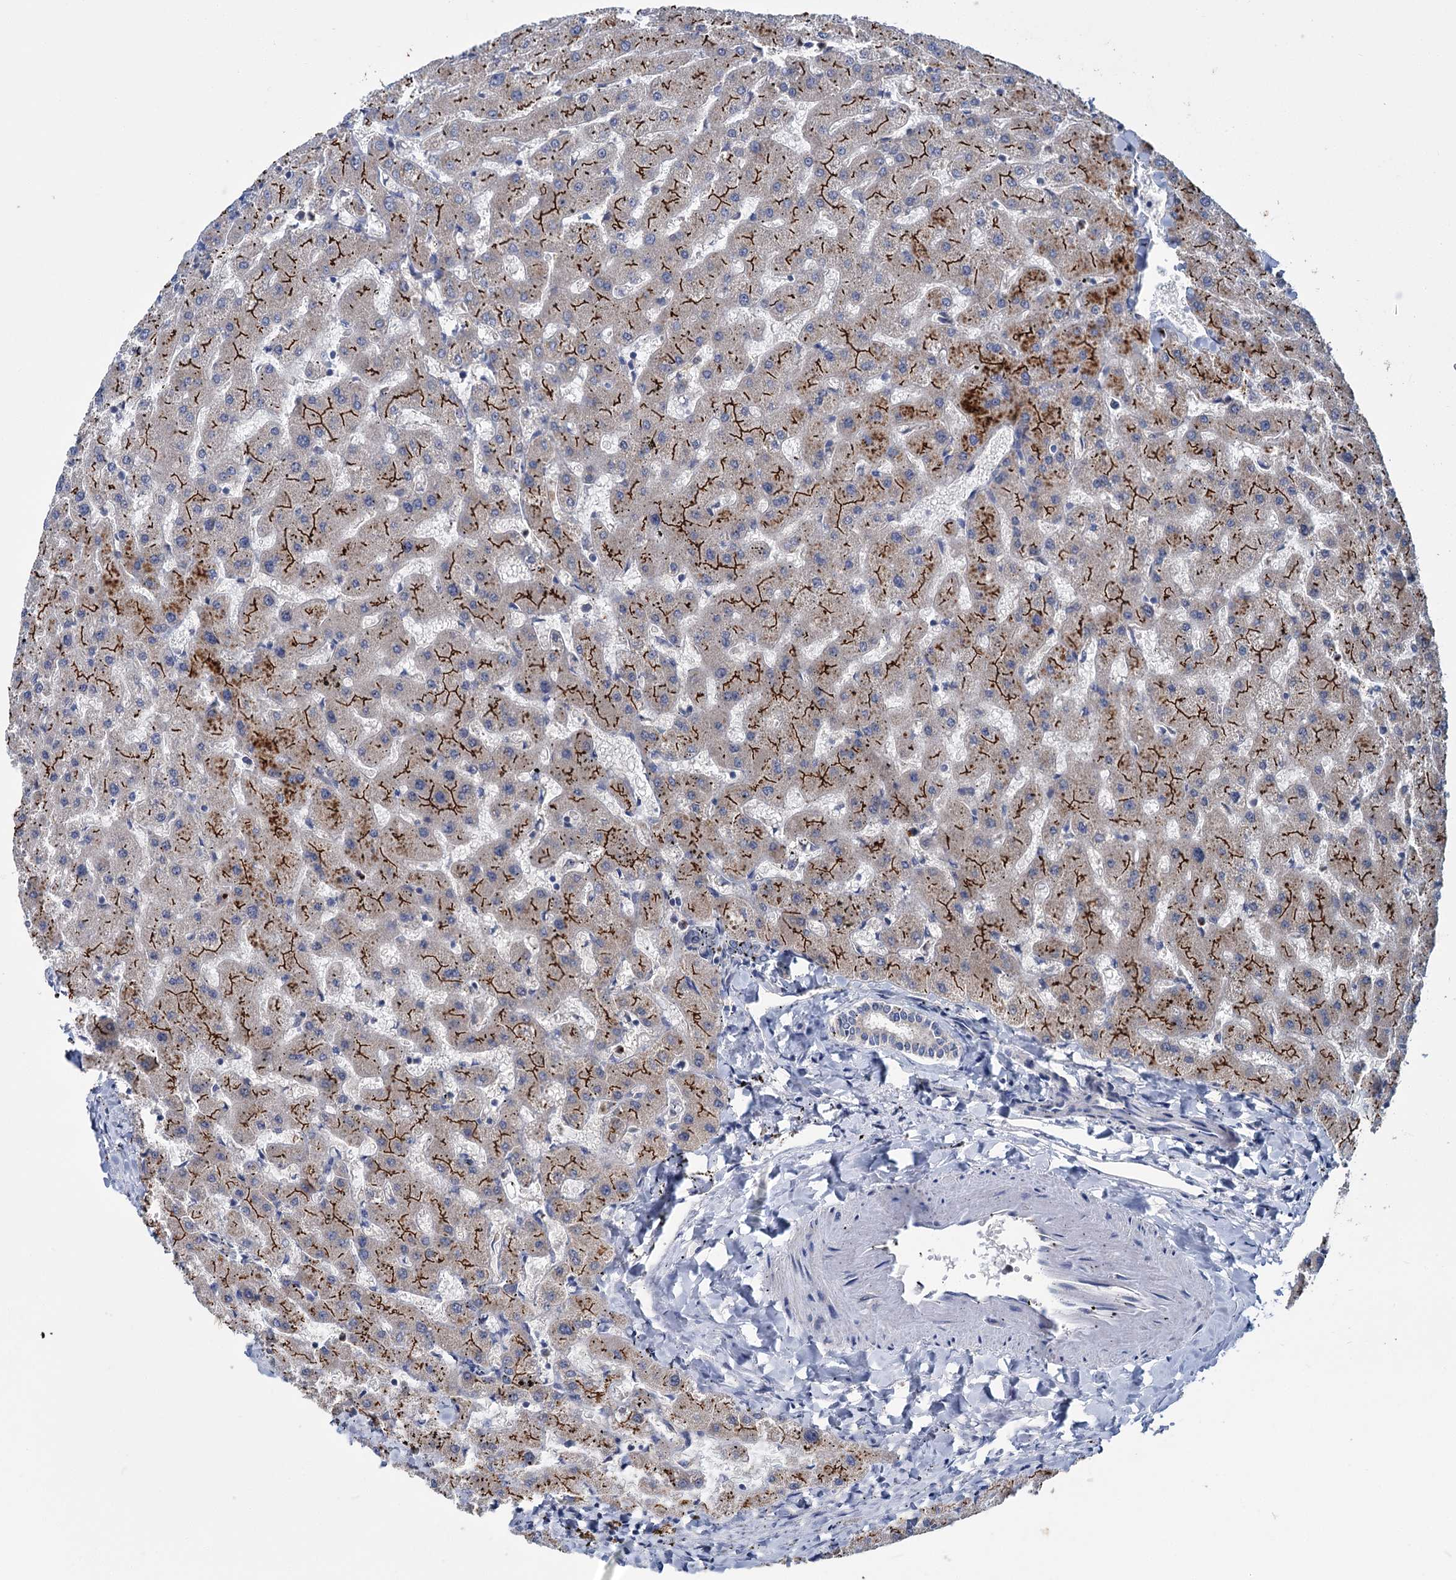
{"staining": {"intensity": "negative", "quantity": "none", "location": "none"}, "tissue": "liver", "cell_type": "Cholangiocytes", "image_type": "normal", "snomed": [{"axis": "morphology", "description": "Normal tissue, NOS"}, {"axis": "topography", "description": "Liver"}], "caption": "IHC micrograph of normal liver stained for a protein (brown), which exhibits no staining in cholangiocytes.", "gene": "DYNC2H1", "patient": {"sex": "female", "age": 63}}